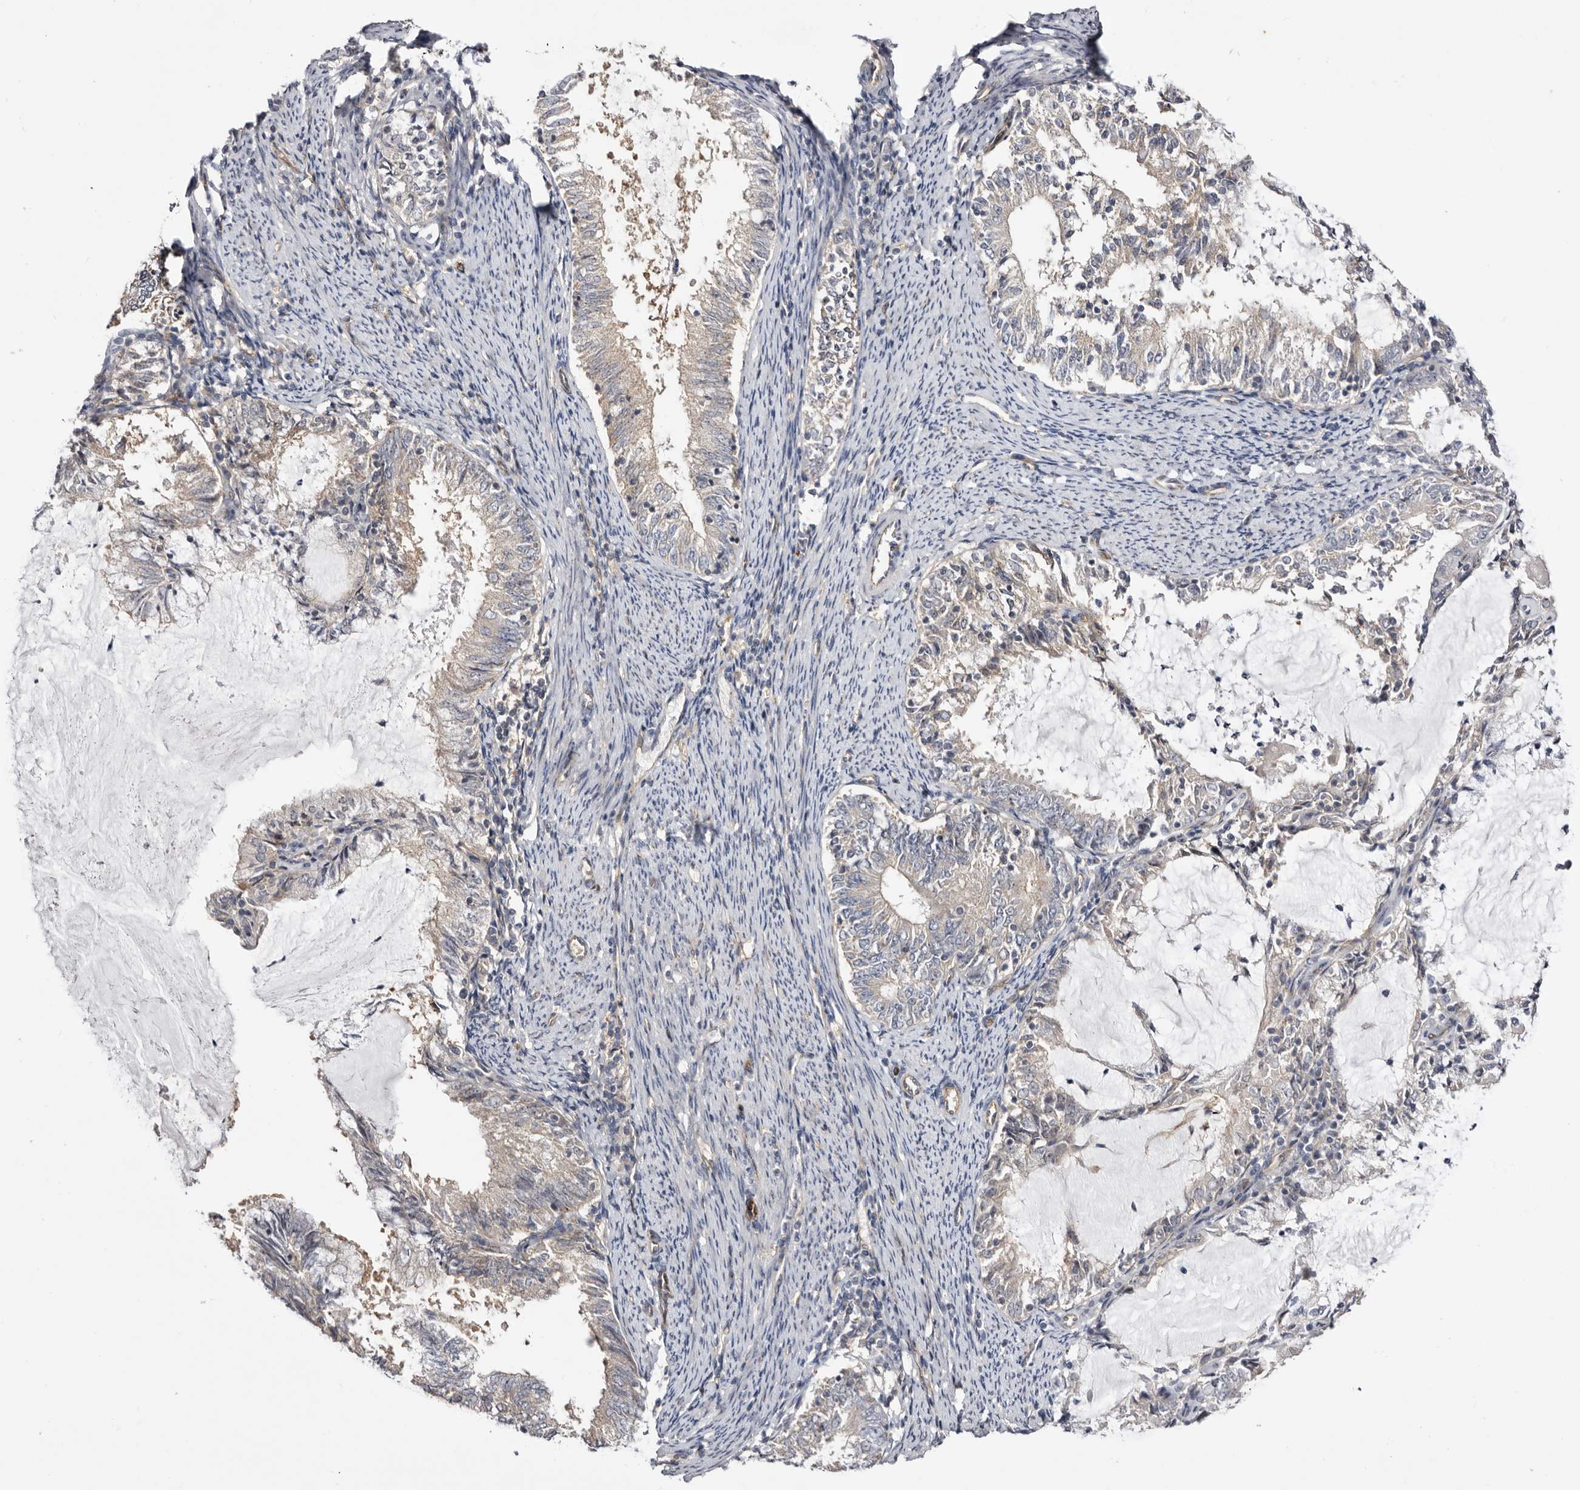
{"staining": {"intensity": "negative", "quantity": "none", "location": "none"}, "tissue": "endometrial cancer", "cell_type": "Tumor cells", "image_type": "cancer", "snomed": [{"axis": "morphology", "description": "Adenocarcinoma, NOS"}, {"axis": "topography", "description": "Endometrium"}], "caption": "A histopathology image of human endometrial cancer is negative for staining in tumor cells. (Brightfield microscopy of DAB immunohistochemistry at high magnification).", "gene": "PANK4", "patient": {"sex": "female", "age": 57}}